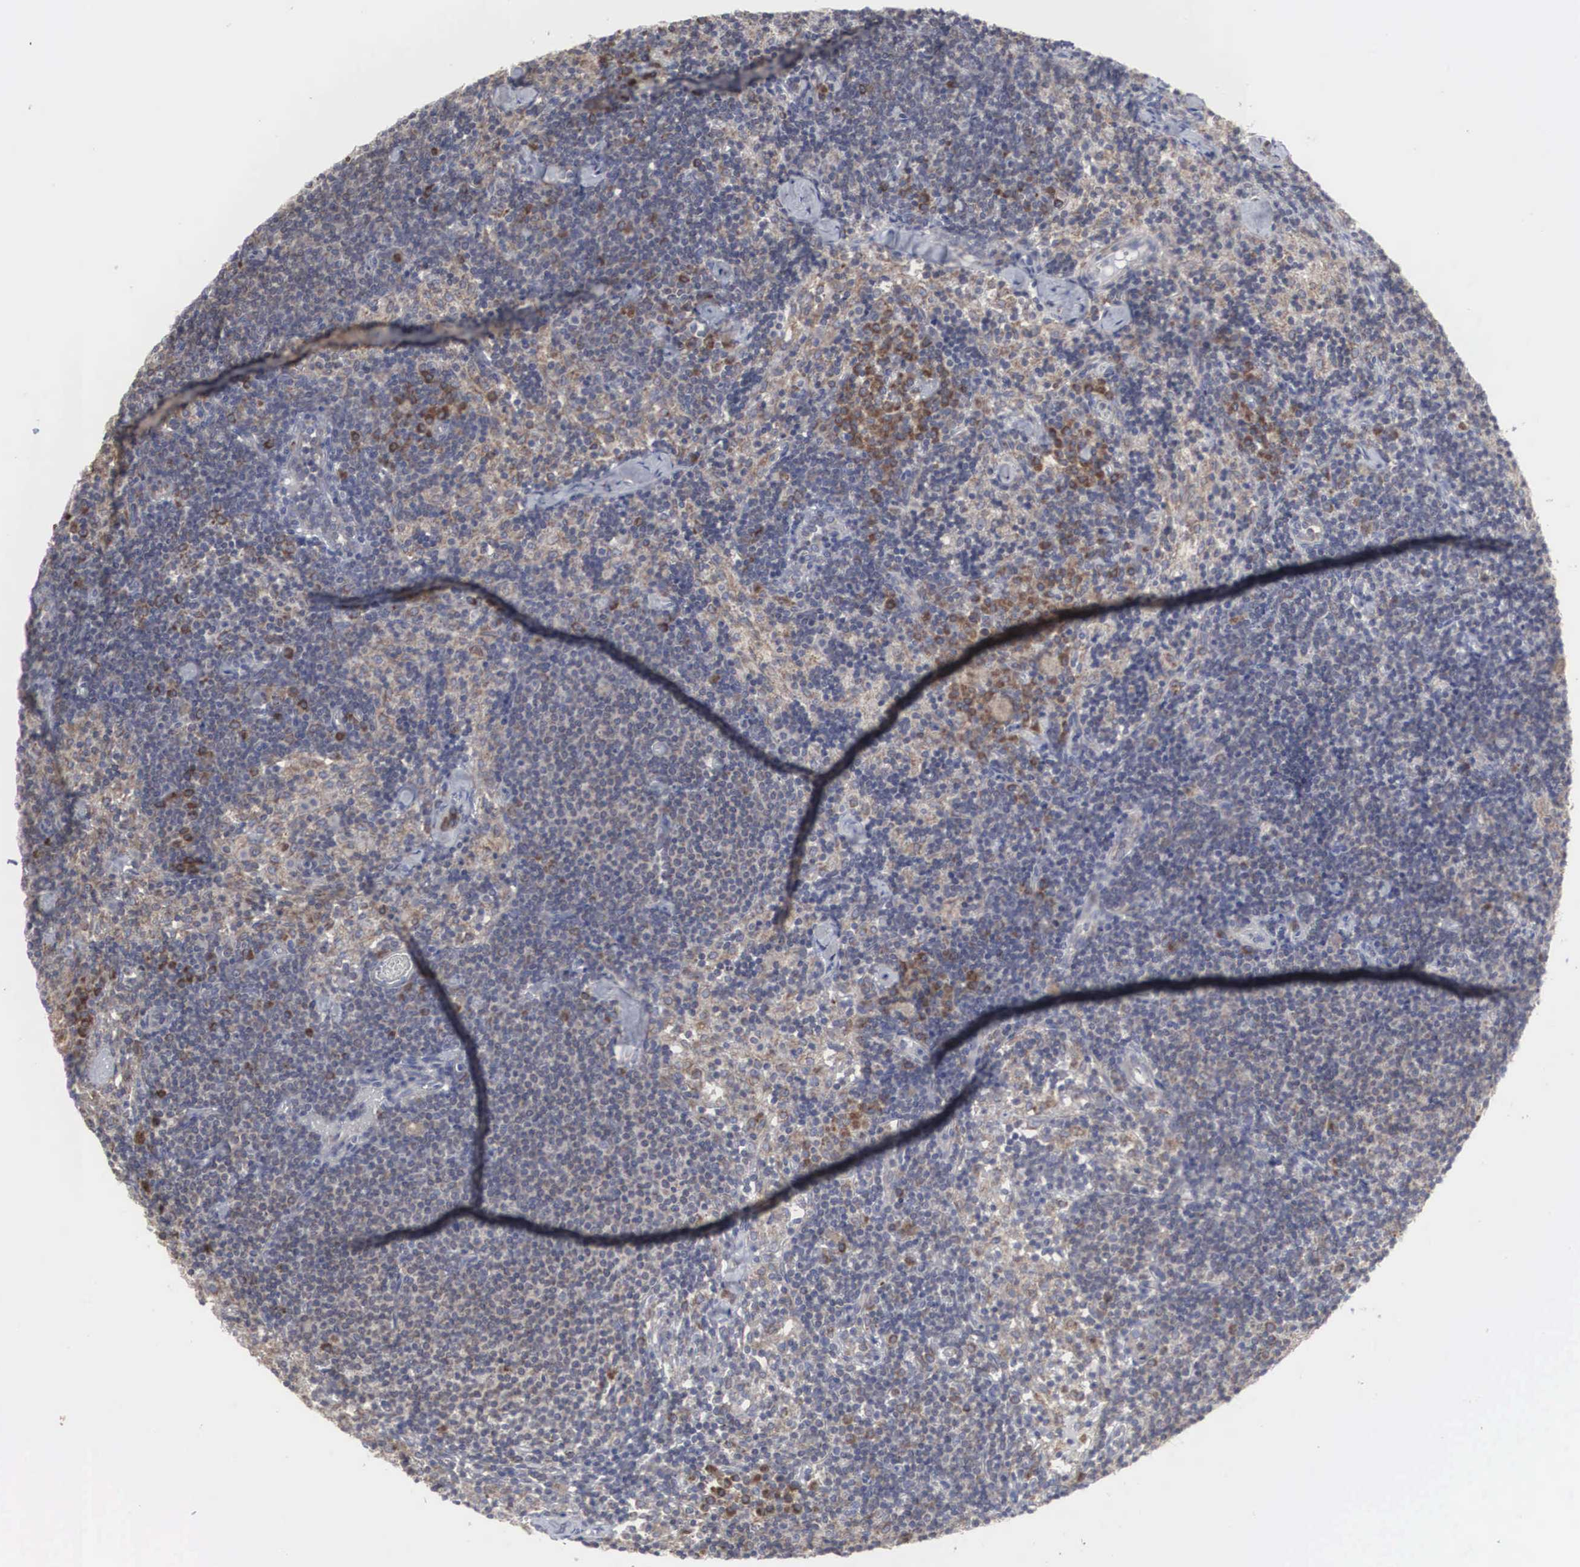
{"staining": {"intensity": "moderate", "quantity": "25%-75%", "location": "cytoplasmic/membranous"}, "tissue": "lymph node", "cell_type": "Germinal center cells", "image_type": "normal", "snomed": [{"axis": "morphology", "description": "Normal tissue, NOS"}, {"axis": "topography", "description": "Lymph node"}], "caption": "DAB (3,3'-diaminobenzidine) immunohistochemical staining of unremarkable lymph node reveals moderate cytoplasmic/membranous protein expression in approximately 25%-75% of germinal center cells.", "gene": "CTAGE15", "patient": {"sex": "female", "age": 35}}